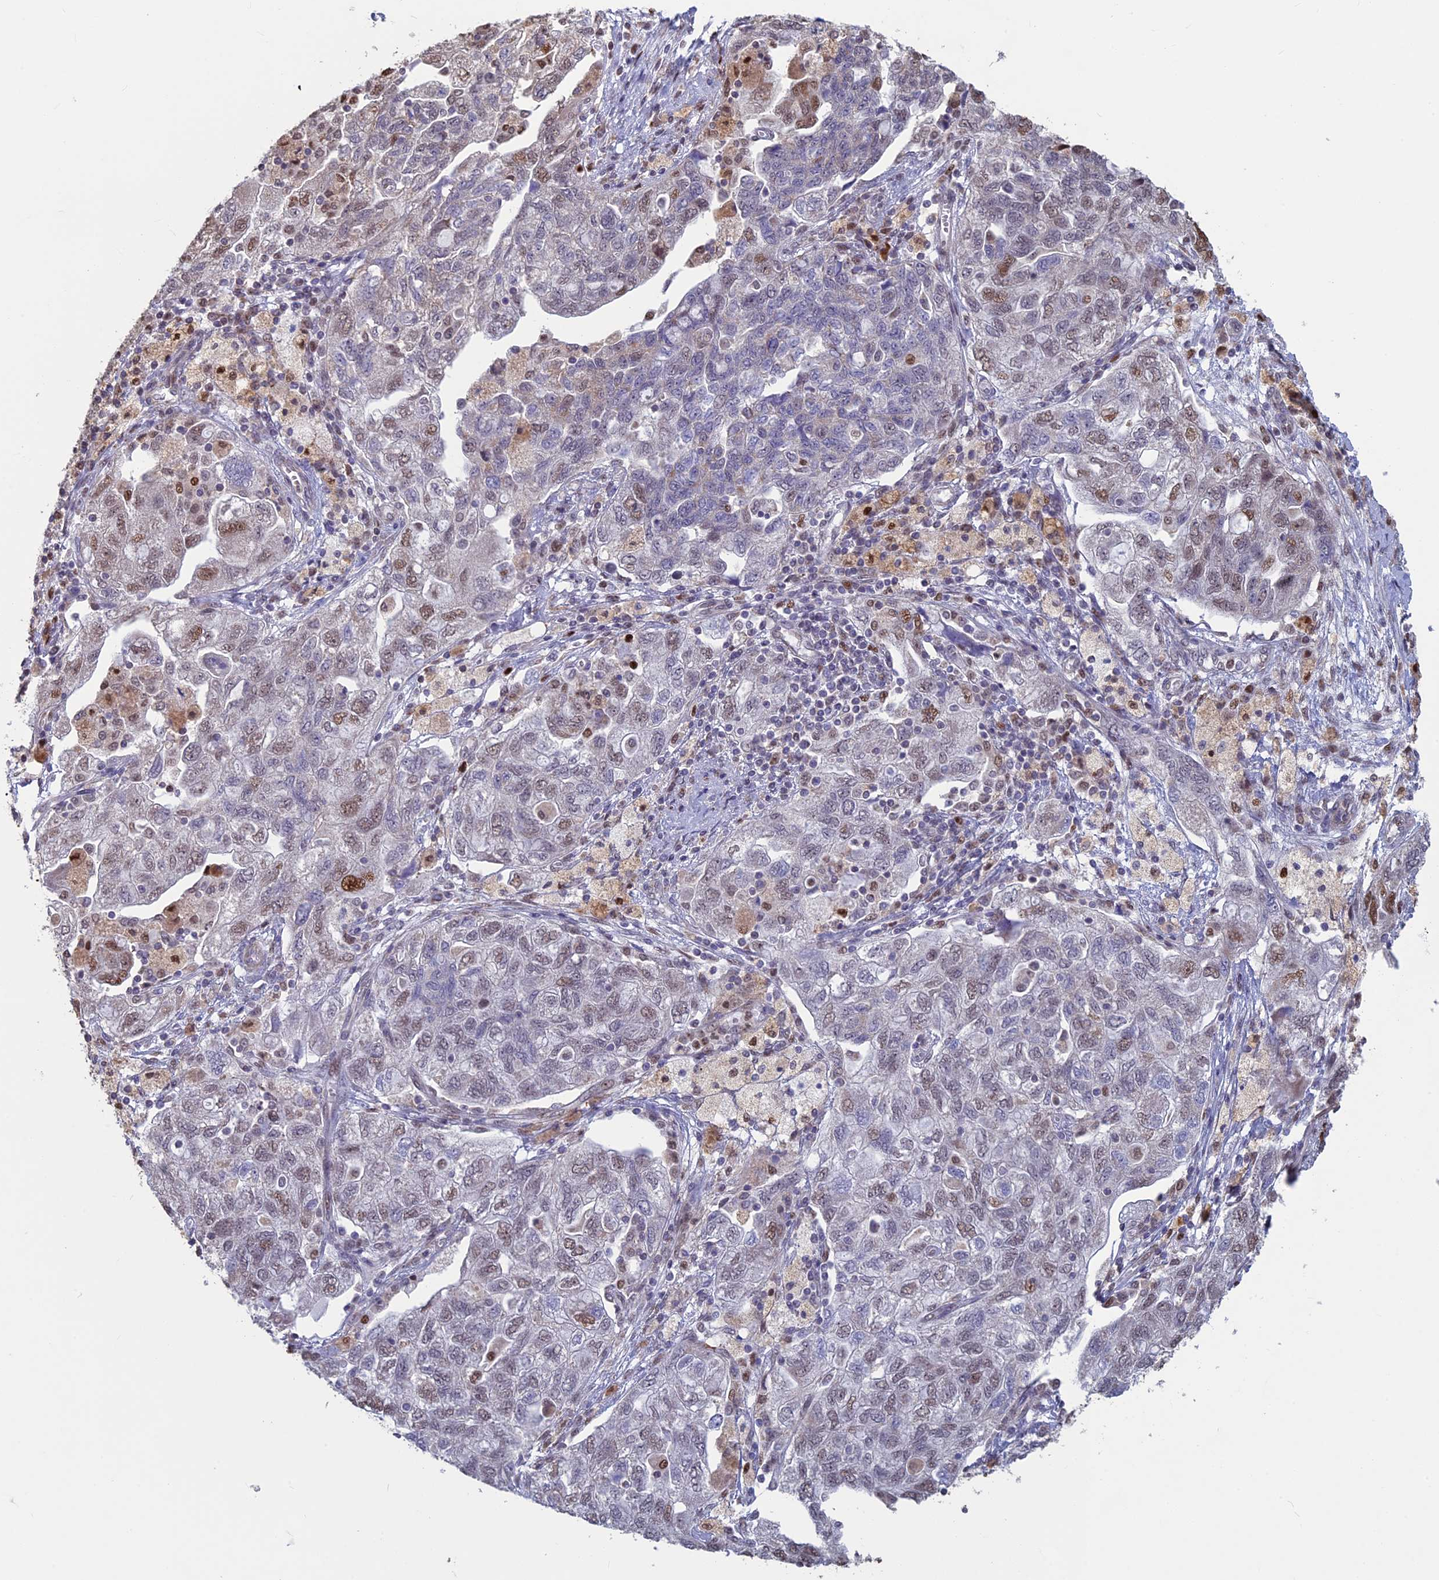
{"staining": {"intensity": "moderate", "quantity": "<25%", "location": "nuclear"}, "tissue": "ovarian cancer", "cell_type": "Tumor cells", "image_type": "cancer", "snomed": [{"axis": "morphology", "description": "Carcinoma, NOS"}, {"axis": "morphology", "description": "Cystadenocarcinoma, serous, NOS"}, {"axis": "topography", "description": "Ovary"}], "caption": "DAB immunohistochemical staining of human ovarian cancer (serous cystadenocarcinoma) shows moderate nuclear protein positivity in approximately <25% of tumor cells. The staining was performed using DAB (3,3'-diaminobenzidine), with brown indicating positive protein expression. Nuclei are stained blue with hematoxylin.", "gene": "ACSS1", "patient": {"sex": "female", "age": 69}}